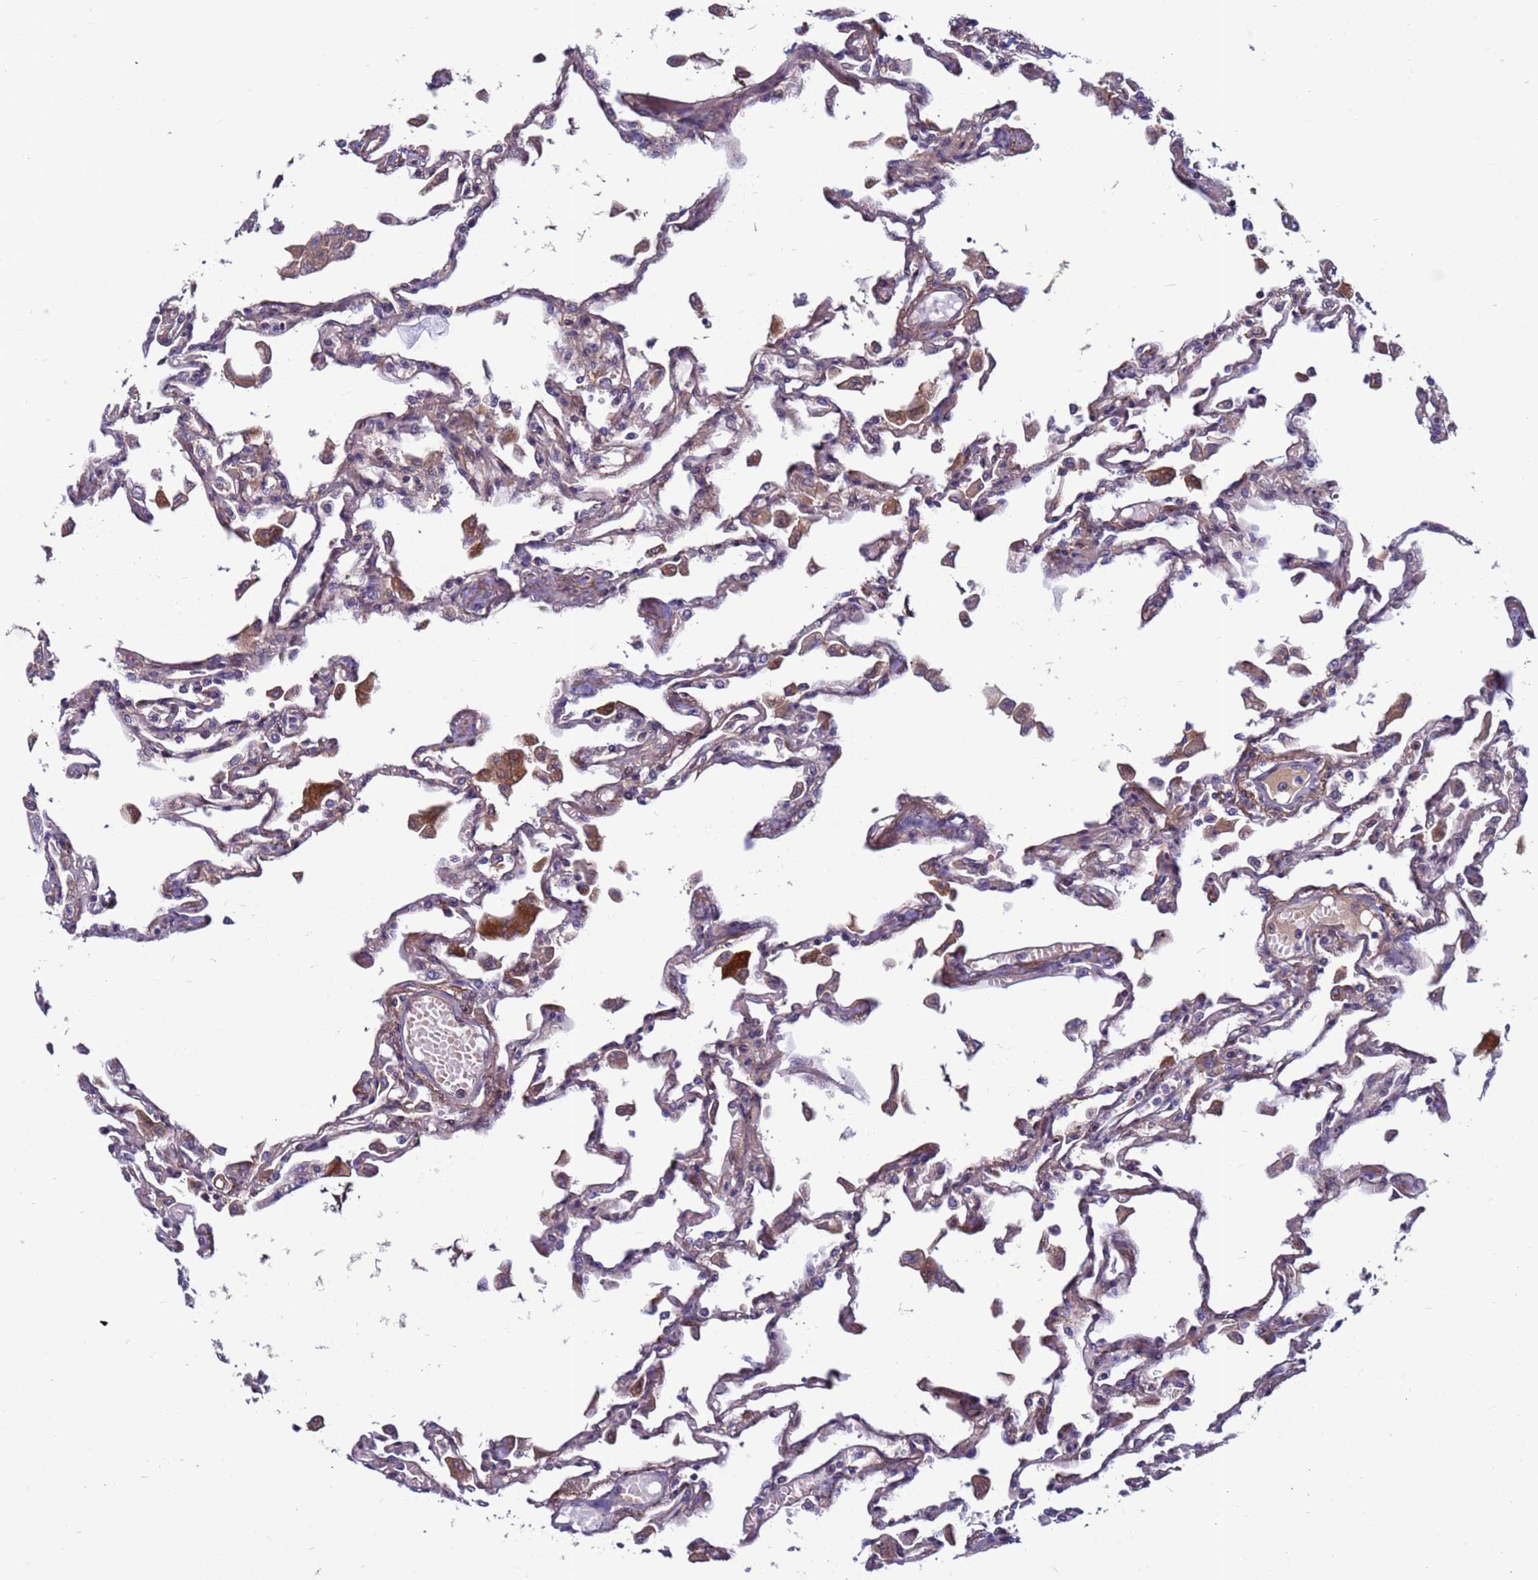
{"staining": {"intensity": "weak", "quantity": "25%-75%", "location": "cytoplasmic/membranous"}, "tissue": "lung", "cell_type": "Alveolar cells", "image_type": "normal", "snomed": [{"axis": "morphology", "description": "Normal tissue, NOS"}, {"axis": "topography", "description": "Bronchus"}, {"axis": "topography", "description": "Lung"}], "caption": "A high-resolution image shows IHC staining of unremarkable lung, which displays weak cytoplasmic/membranous positivity in about 25%-75% of alveolar cells. (DAB IHC, brown staining for protein, blue staining for nuclei).", "gene": "C8G", "patient": {"sex": "female", "age": 49}}